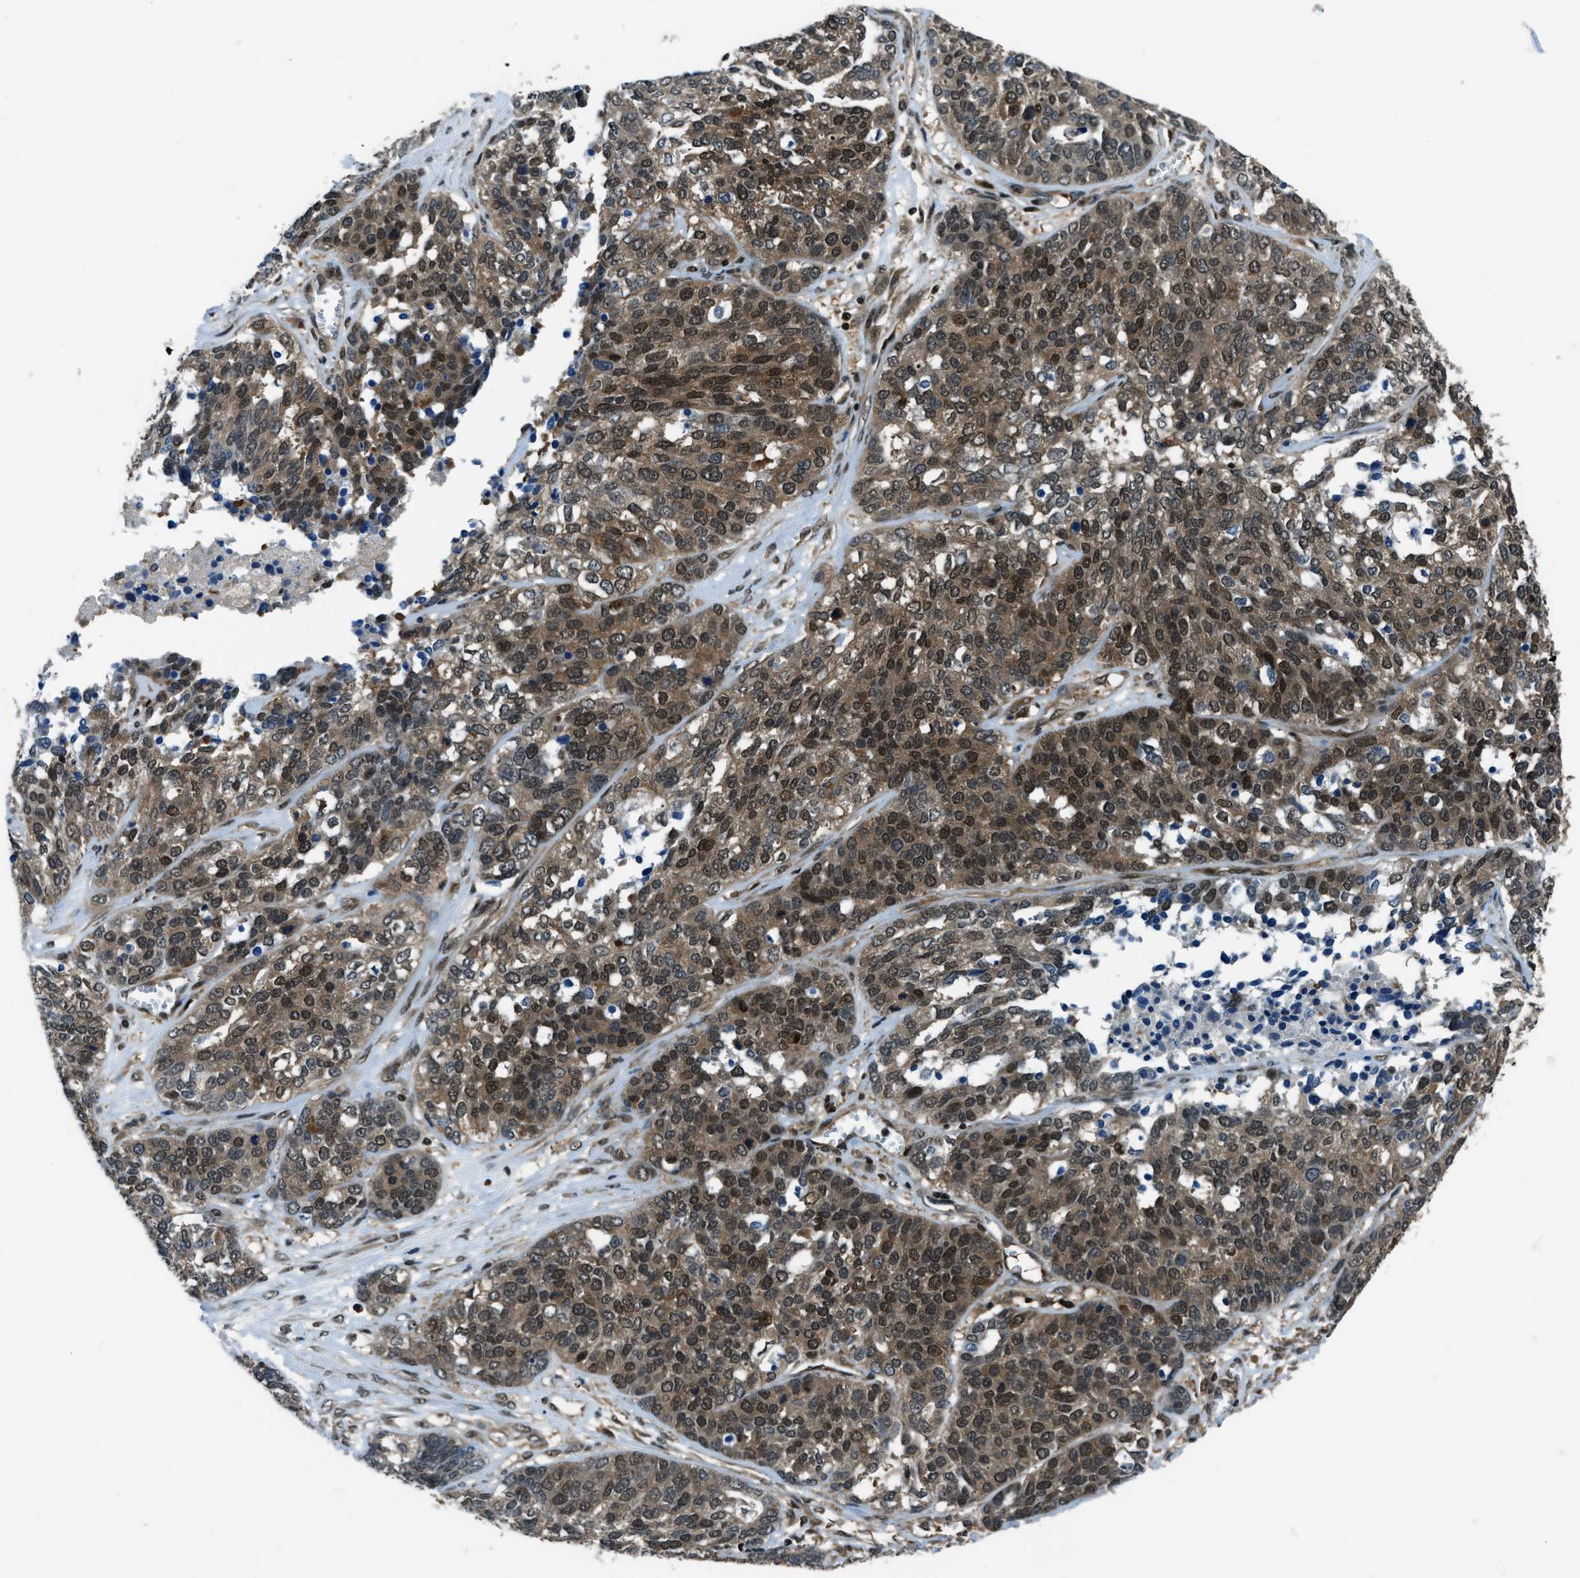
{"staining": {"intensity": "moderate", "quantity": ">75%", "location": "cytoplasmic/membranous,nuclear"}, "tissue": "ovarian cancer", "cell_type": "Tumor cells", "image_type": "cancer", "snomed": [{"axis": "morphology", "description": "Cystadenocarcinoma, serous, NOS"}, {"axis": "topography", "description": "Ovary"}], "caption": "Immunohistochemical staining of human ovarian cancer displays medium levels of moderate cytoplasmic/membranous and nuclear protein staining in about >75% of tumor cells.", "gene": "NUDCD3", "patient": {"sex": "female", "age": 44}}